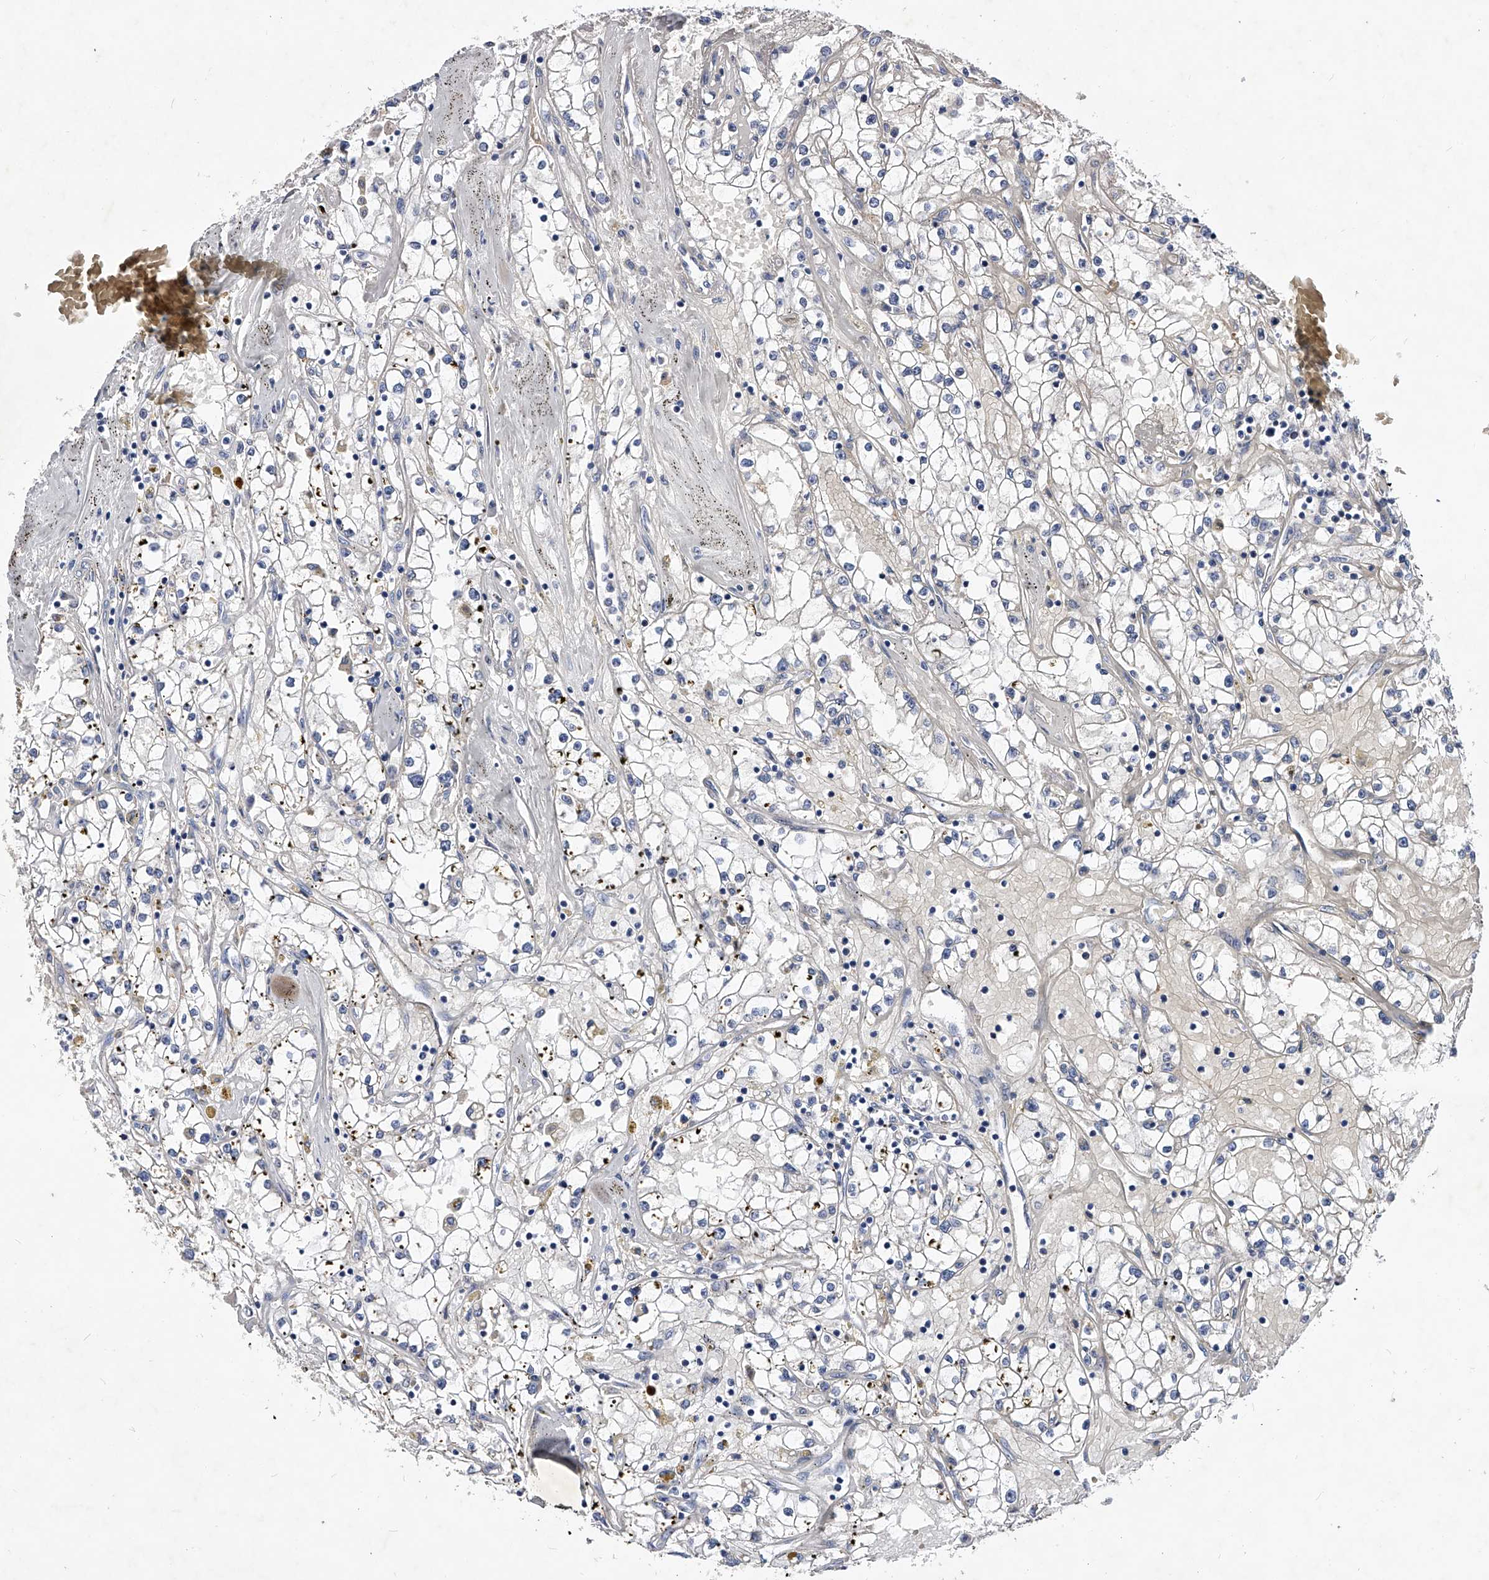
{"staining": {"intensity": "negative", "quantity": "none", "location": "none"}, "tissue": "renal cancer", "cell_type": "Tumor cells", "image_type": "cancer", "snomed": [{"axis": "morphology", "description": "Adenocarcinoma, NOS"}, {"axis": "topography", "description": "Kidney"}], "caption": "Renal cancer was stained to show a protein in brown. There is no significant positivity in tumor cells.", "gene": "ZNF529", "patient": {"sex": "male", "age": 56}}